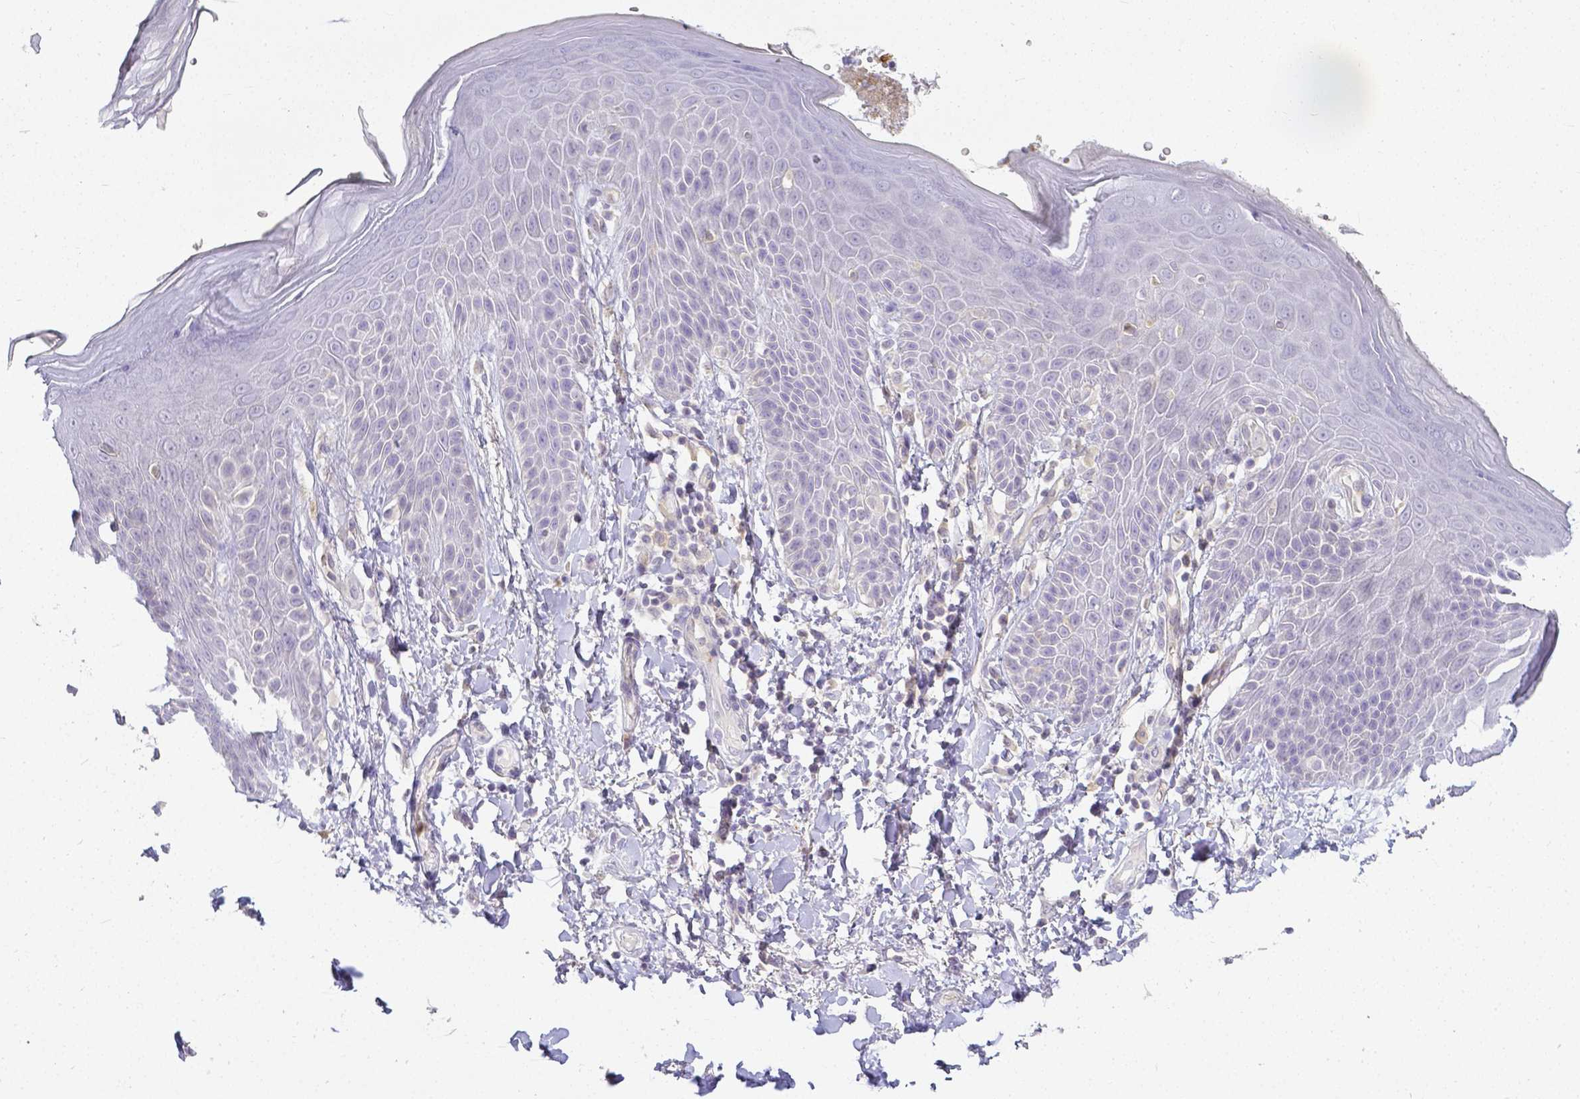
{"staining": {"intensity": "negative", "quantity": "none", "location": "none"}, "tissue": "skin", "cell_type": "Epidermal cells", "image_type": "normal", "snomed": [{"axis": "morphology", "description": "Normal tissue, NOS"}, {"axis": "topography", "description": "Anal"}, {"axis": "topography", "description": "Peripheral nerve tissue"}], "caption": "Immunohistochemical staining of unremarkable skin reveals no significant staining in epidermal cells. The staining is performed using DAB brown chromogen with nuclei counter-stained in using hematoxylin.", "gene": "KCNH1", "patient": {"sex": "male", "age": 51}}